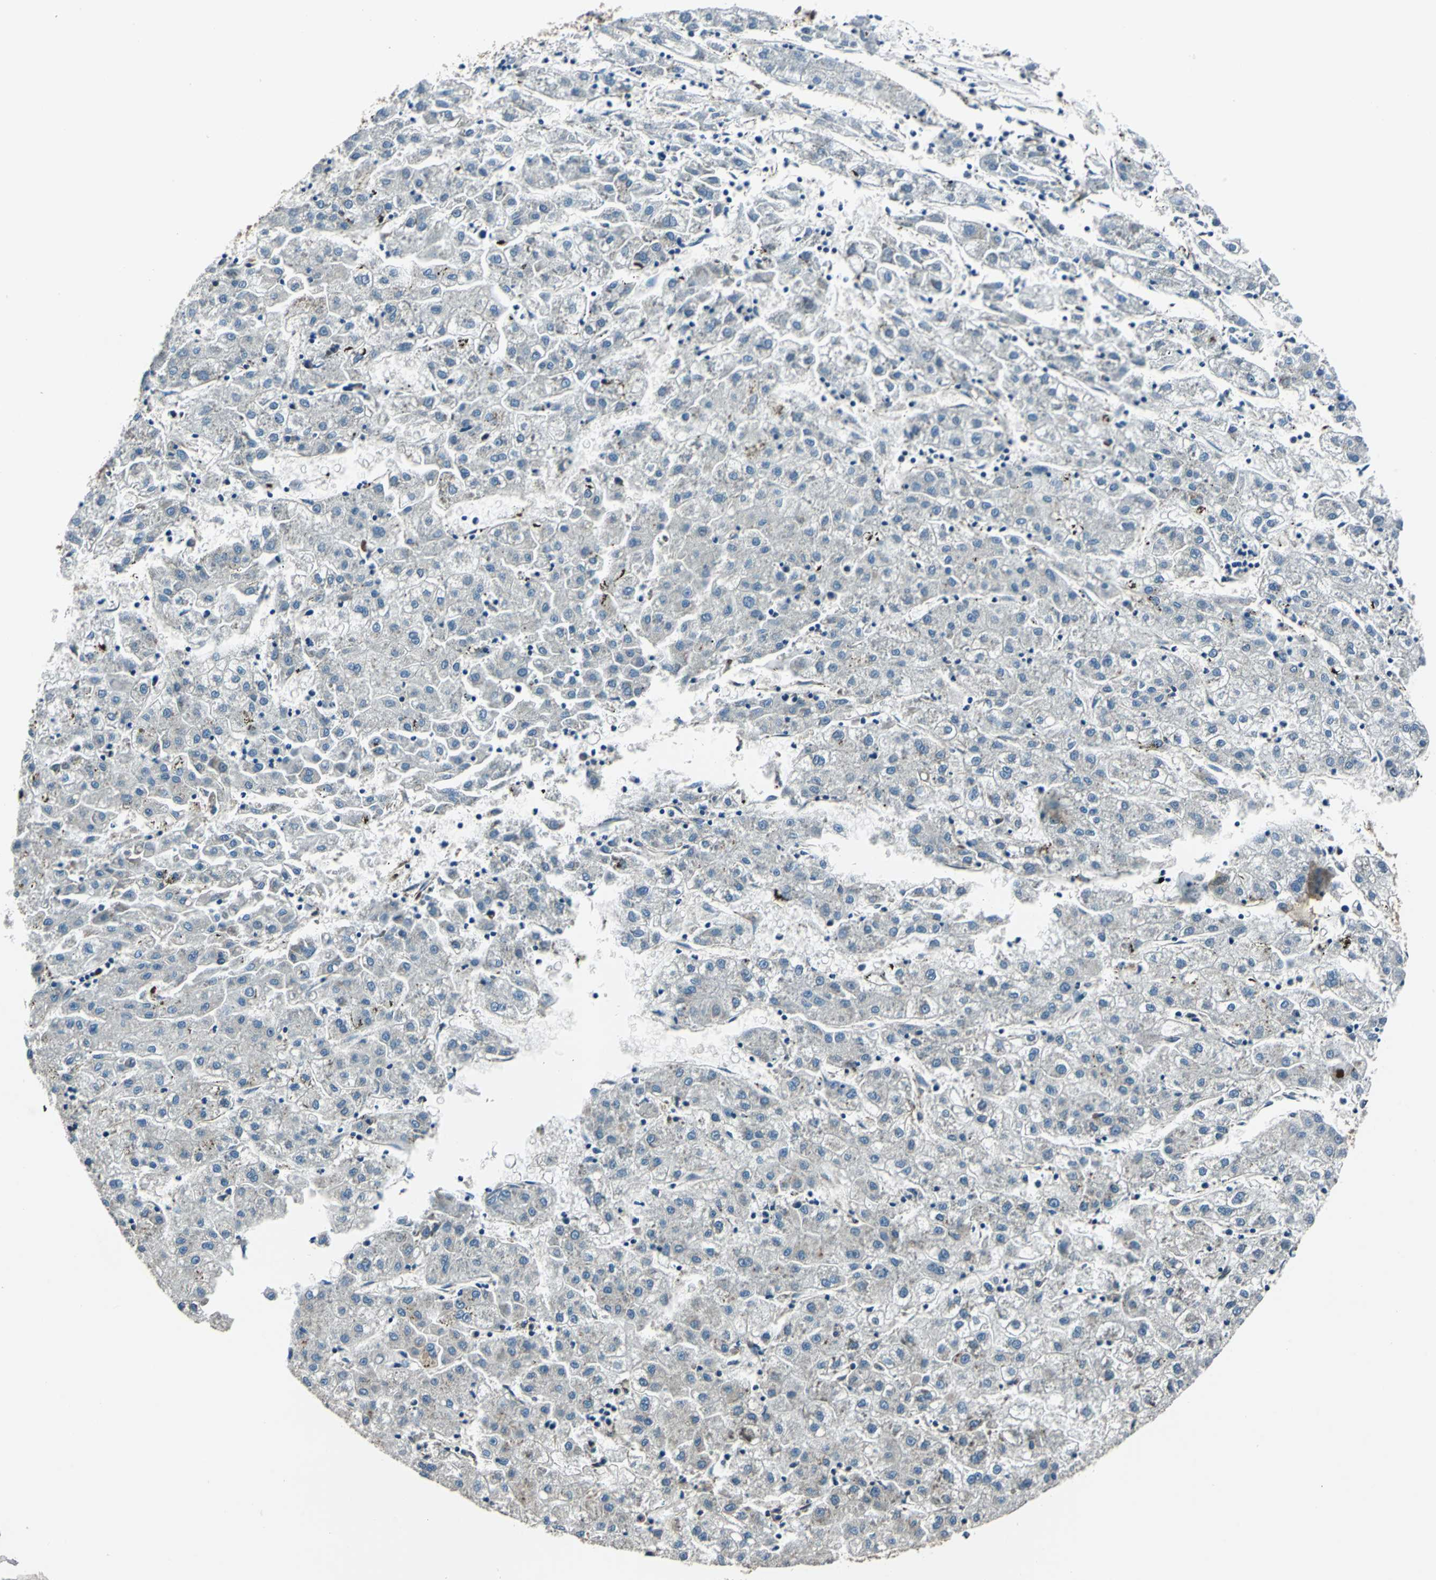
{"staining": {"intensity": "negative", "quantity": "none", "location": "none"}, "tissue": "liver cancer", "cell_type": "Tumor cells", "image_type": "cancer", "snomed": [{"axis": "morphology", "description": "Carcinoma, Hepatocellular, NOS"}, {"axis": "topography", "description": "Liver"}], "caption": "A histopathology image of human hepatocellular carcinoma (liver) is negative for staining in tumor cells.", "gene": "HTATIP2", "patient": {"sex": "male", "age": 72}}